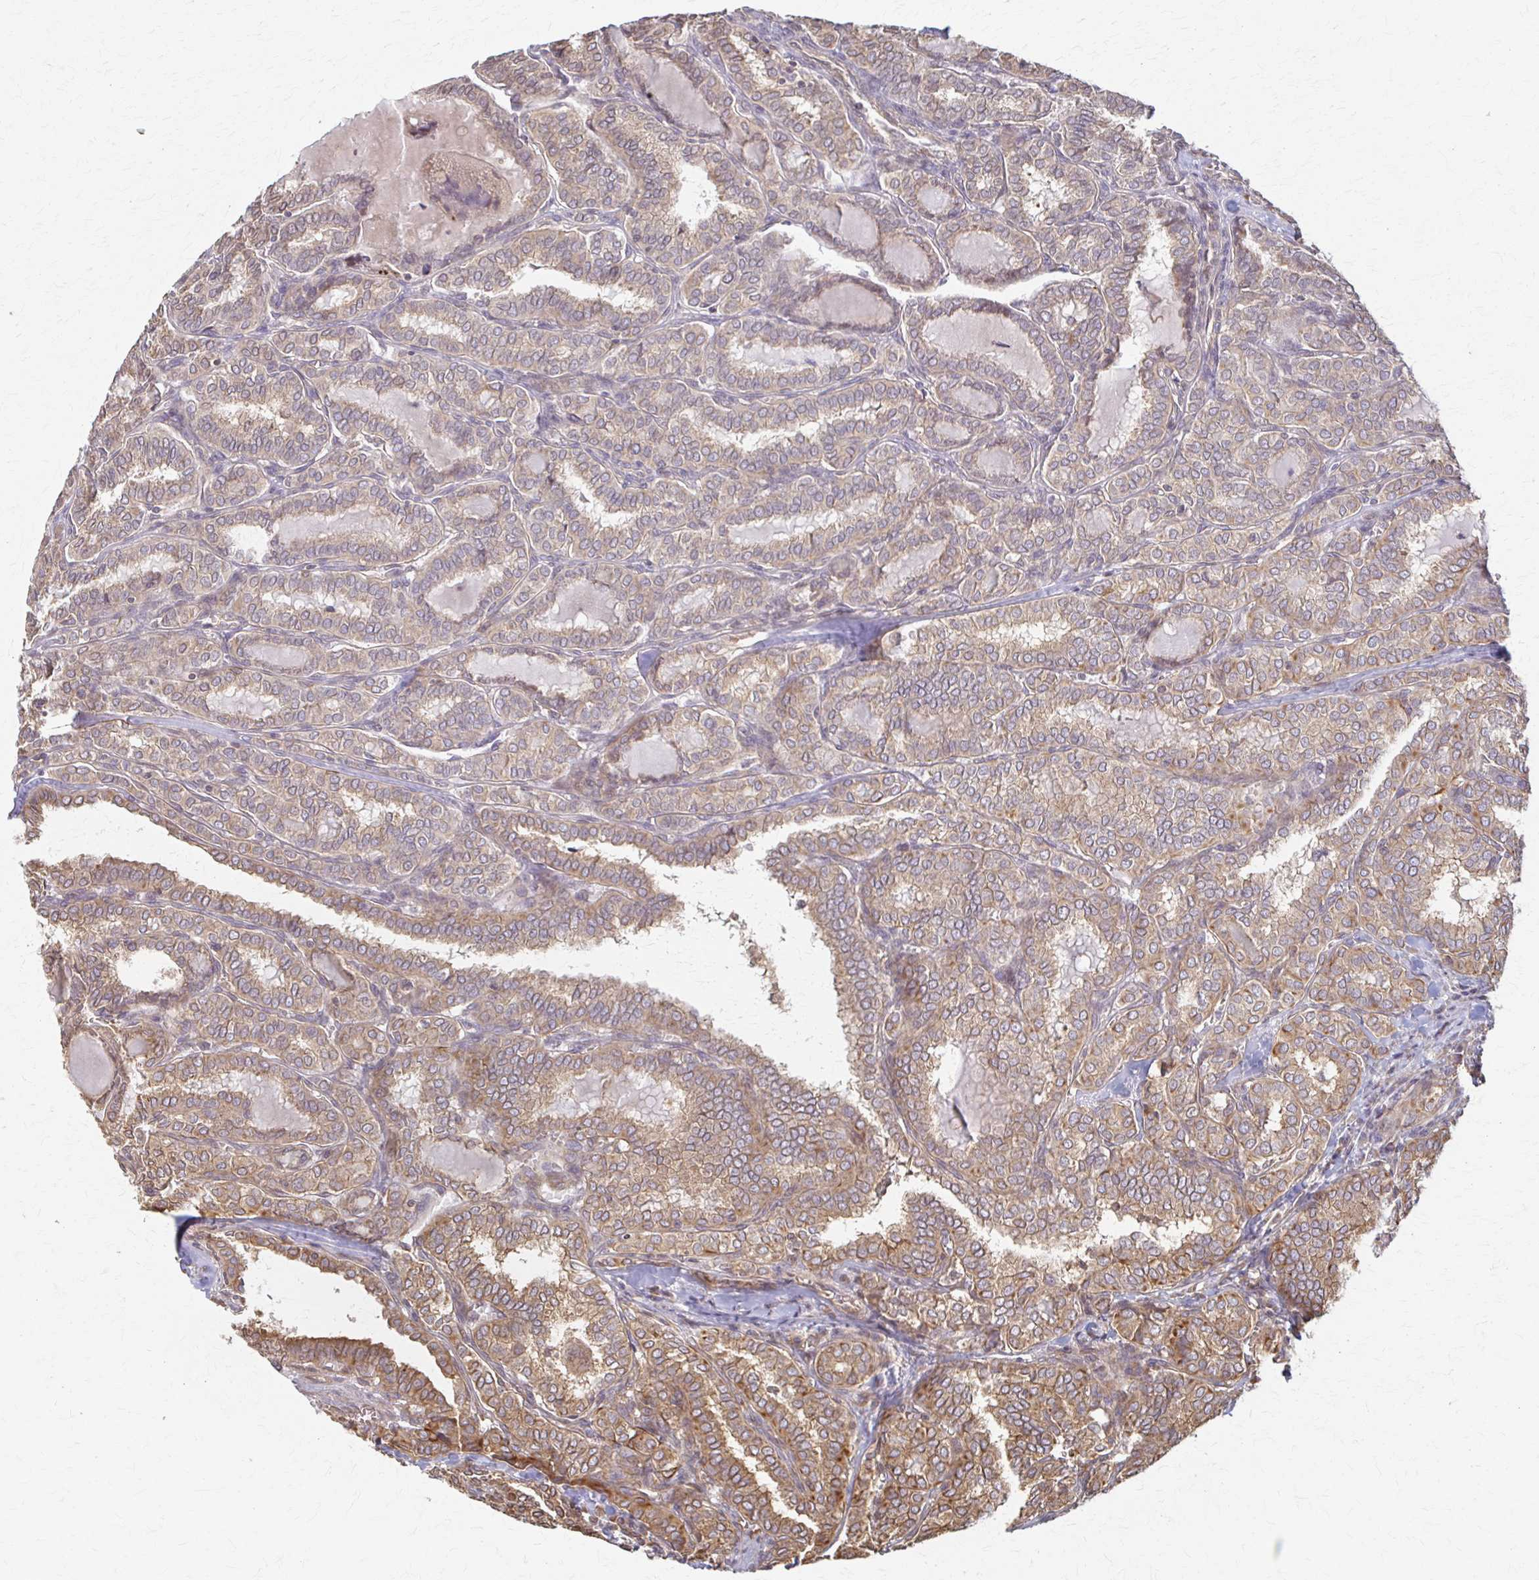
{"staining": {"intensity": "moderate", "quantity": "25%-75%", "location": "cytoplasmic/membranous"}, "tissue": "thyroid cancer", "cell_type": "Tumor cells", "image_type": "cancer", "snomed": [{"axis": "morphology", "description": "Papillary adenocarcinoma, NOS"}, {"axis": "topography", "description": "Thyroid gland"}], "caption": "This is a photomicrograph of immunohistochemistry (IHC) staining of thyroid cancer, which shows moderate expression in the cytoplasmic/membranous of tumor cells.", "gene": "ARHGAP35", "patient": {"sex": "female", "age": 30}}